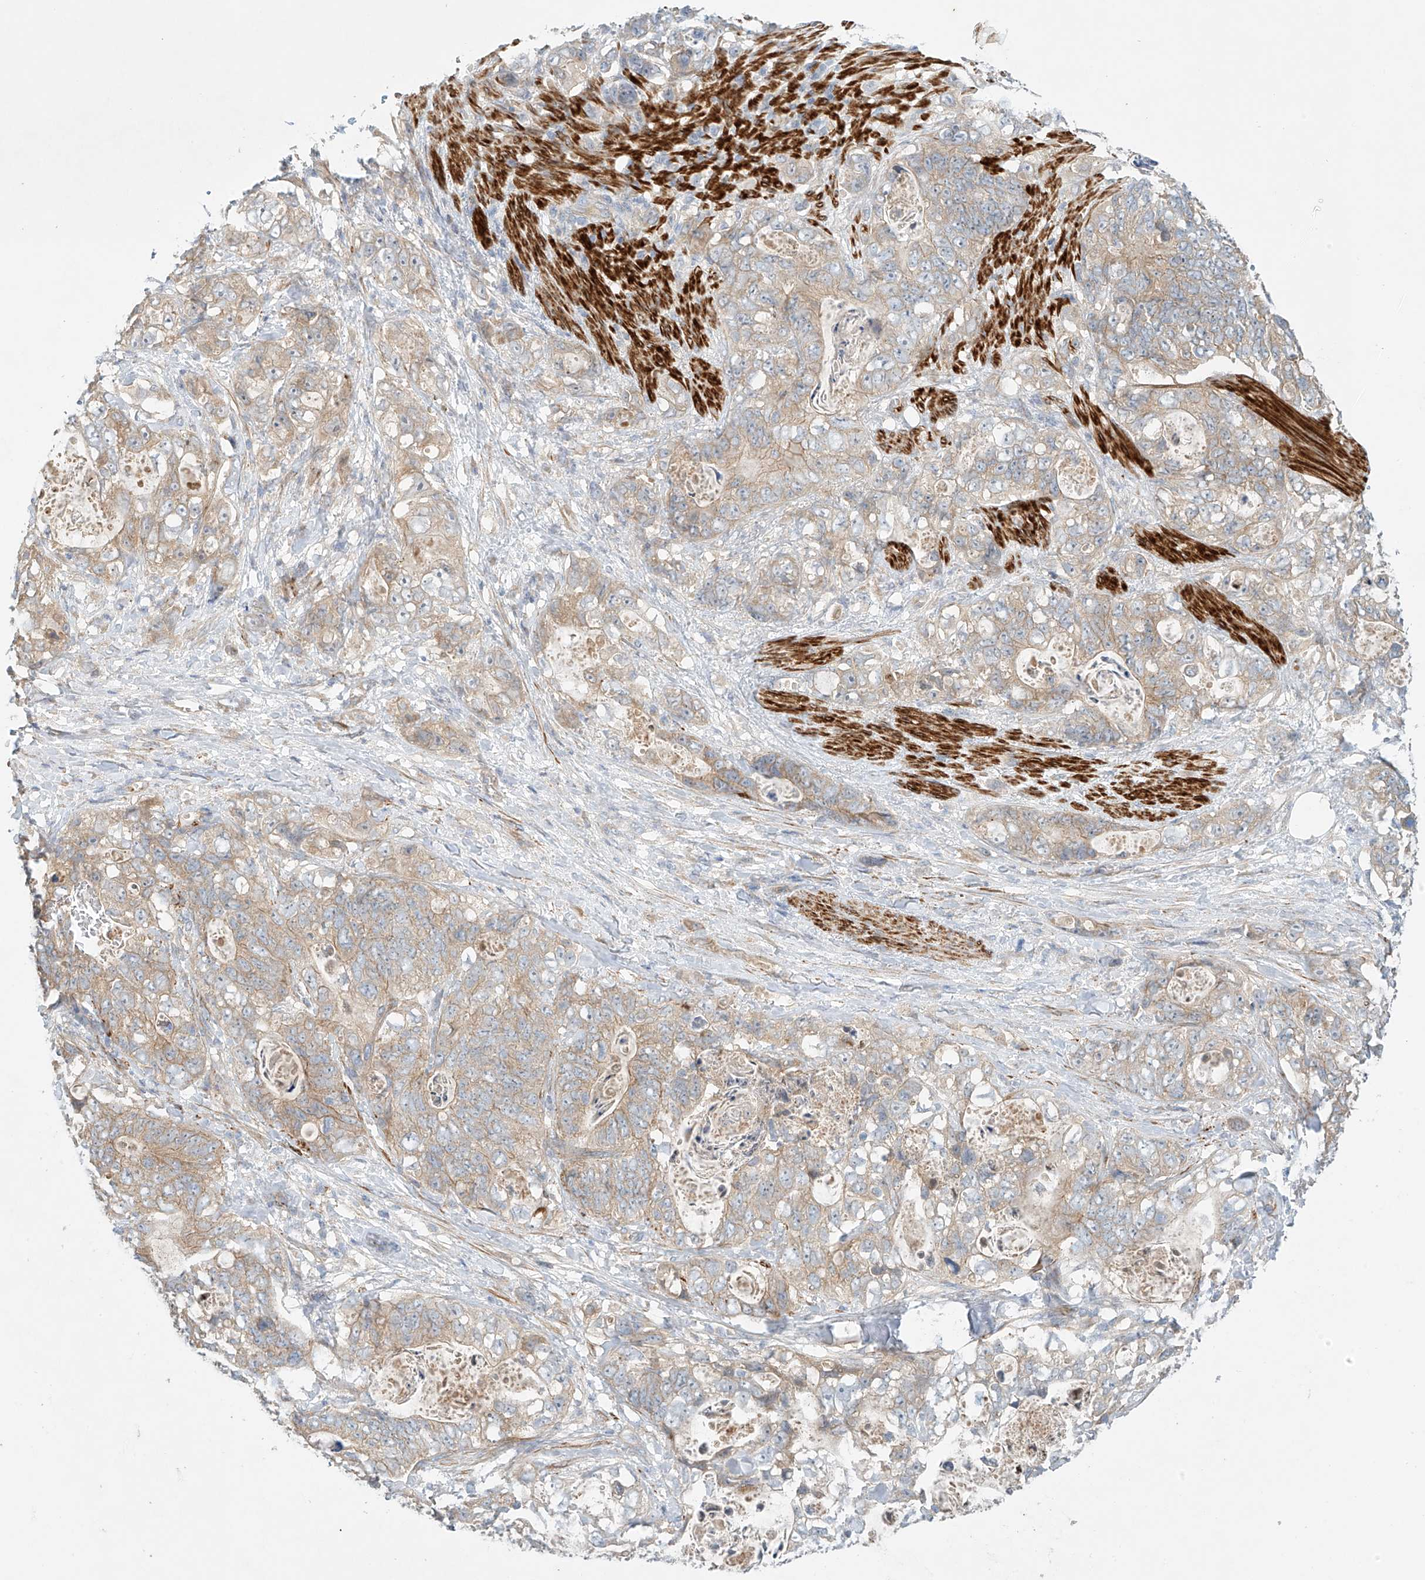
{"staining": {"intensity": "weak", "quantity": ">75%", "location": "cytoplasmic/membranous"}, "tissue": "stomach cancer", "cell_type": "Tumor cells", "image_type": "cancer", "snomed": [{"axis": "morphology", "description": "Normal tissue, NOS"}, {"axis": "morphology", "description": "Adenocarcinoma, NOS"}, {"axis": "topography", "description": "Stomach"}], "caption": "Stomach cancer (adenocarcinoma) was stained to show a protein in brown. There is low levels of weak cytoplasmic/membranous staining in about >75% of tumor cells.", "gene": "LYRM9", "patient": {"sex": "female", "age": 89}}